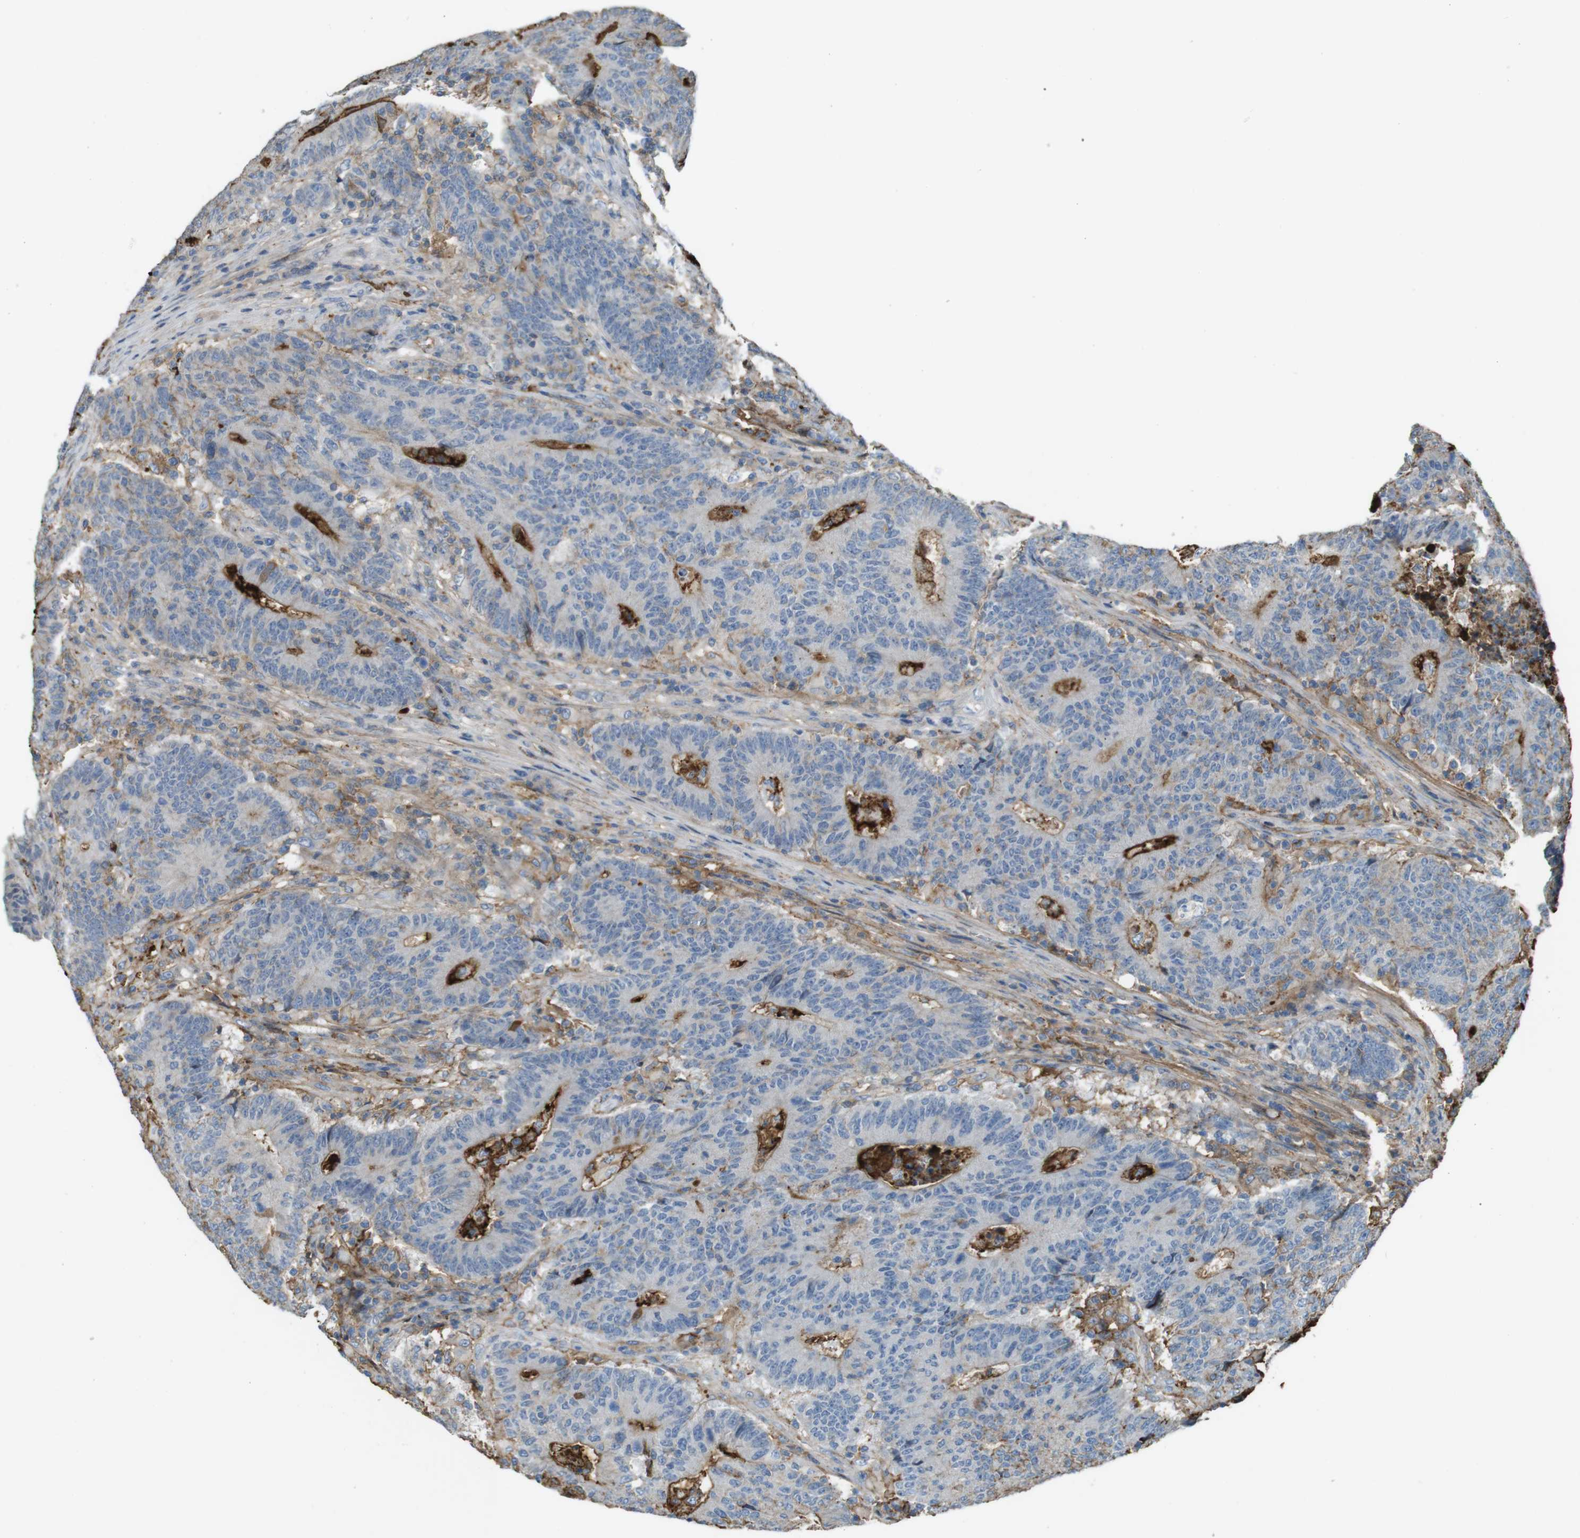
{"staining": {"intensity": "negative", "quantity": "none", "location": "none"}, "tissue": "colorectal cancer", "cell_type": "Tumor cells", "image_type": "cancer", "snomed": [{"axis": "morphology", "description": "Normal tissue, NOS"}, {"axis": "morphology", "description": "Adenocarcinoma, NOS"}, {"axis": "topography", "description": "Colon"}], "caption": "IHC photomicrograph of neoplastic tissue: human colorectal cancer (adenocarcinoma) stained with DAB displays no significant protein staining in tumor cells.", "gene": "LTBP4", "patient": {"sex": "female", "age": 75}}